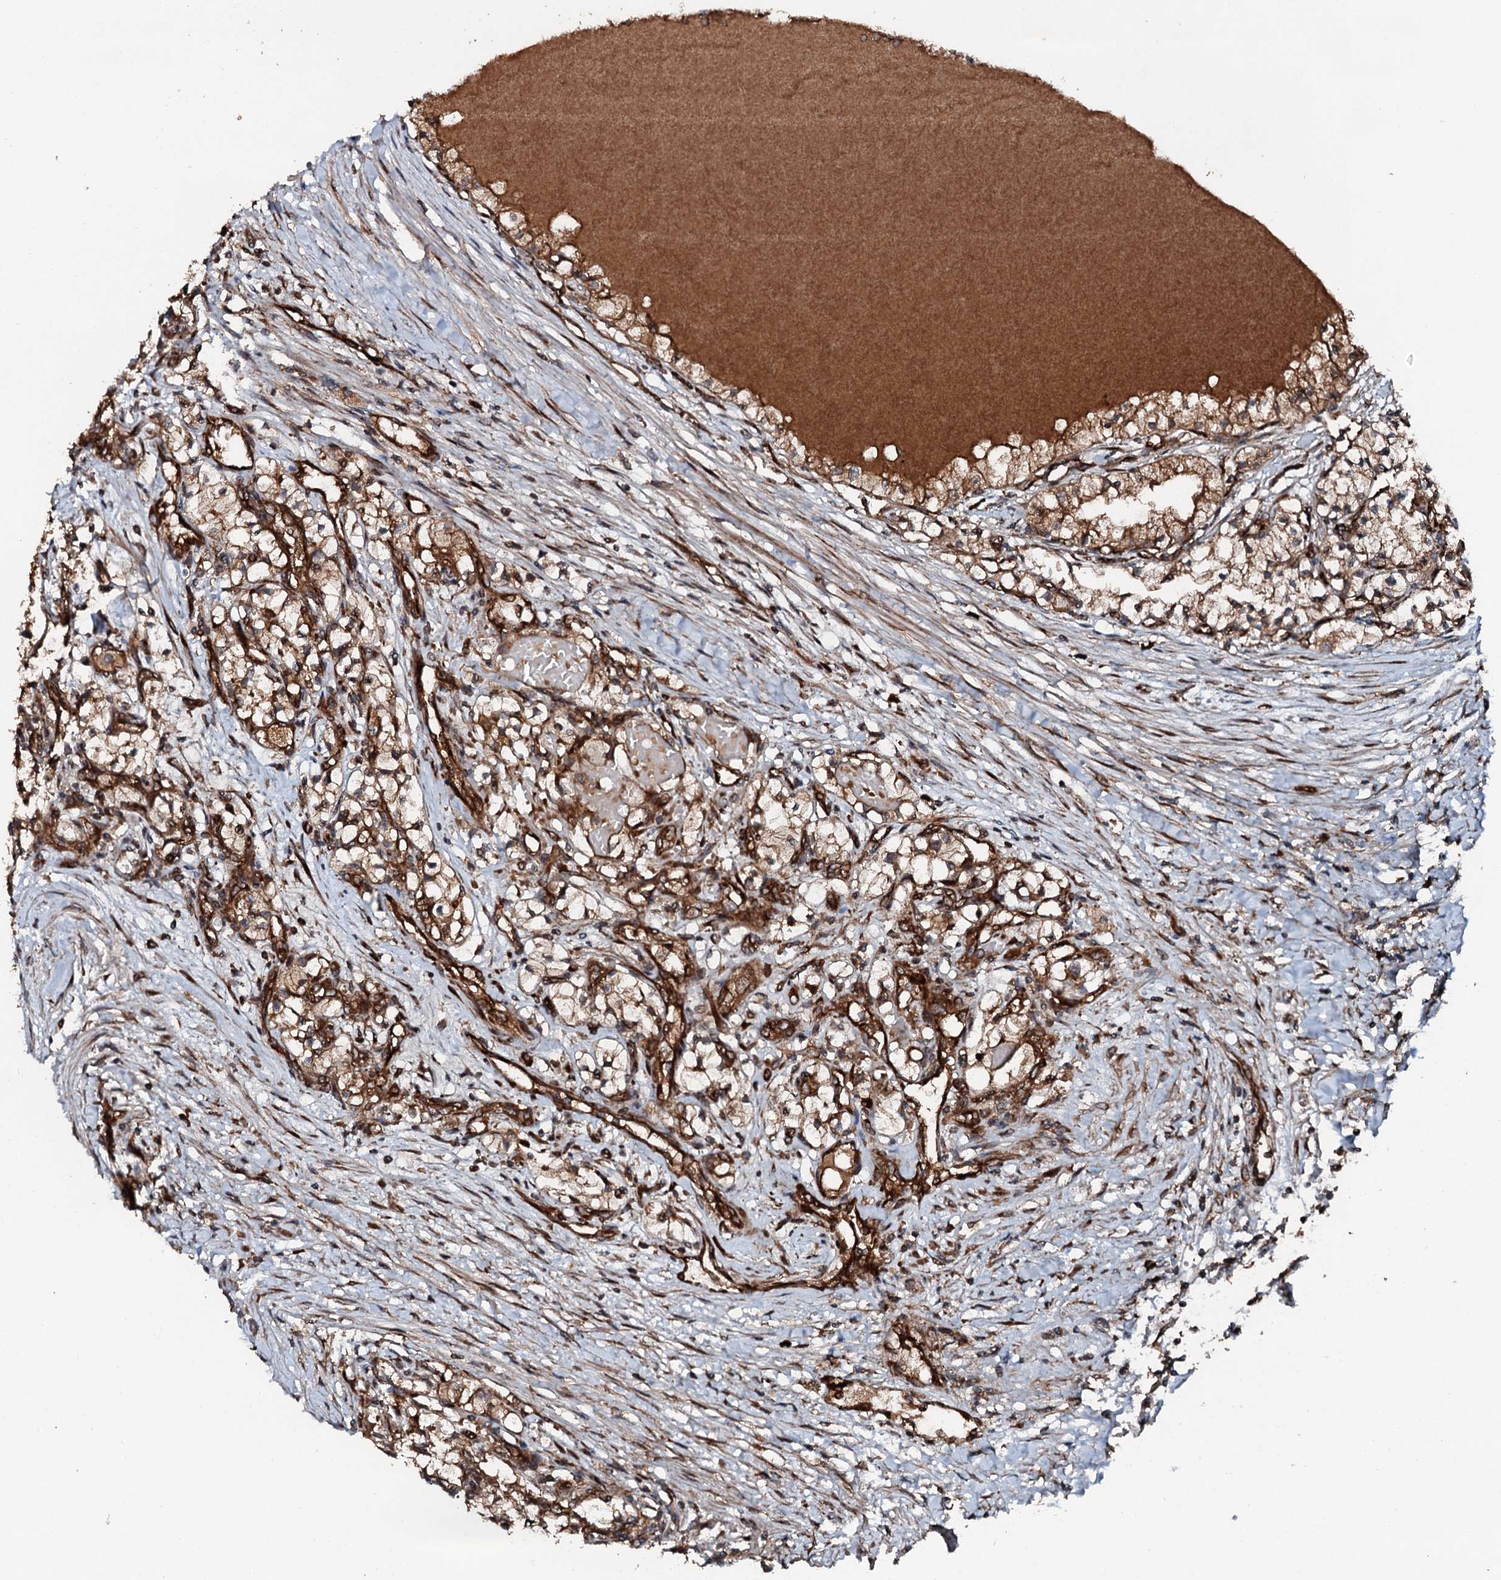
{"staining": {"intensity": "strong", "quantity": "25%-75%", "location": "cytoplasmic/membranous"}, "tissue": "renal cancer", "cell_type": "Tumor cells", "image_type": "cancer", "snomed": [{"axis": "morphology", "description": "Normal tissue, NOS"}, {"axis": "morphology", "description": "Adenocarcinoma, NOS"}, {"axis": "topography", "description": "Kidney"}], "caption": "DAB (3,3'-diaminobenzidine) immunohistochemical staining of adenocarcinoma (renal) demonstrates strong cytoplasmic/membranous protein staining in approximately 25%-75% of tumor cells. Immunohistochemistry stains the protein in brown and the nuclei are stained blue.", "gene": "FLYWCH1", "patient": {"sex": "male", "age": 68}}